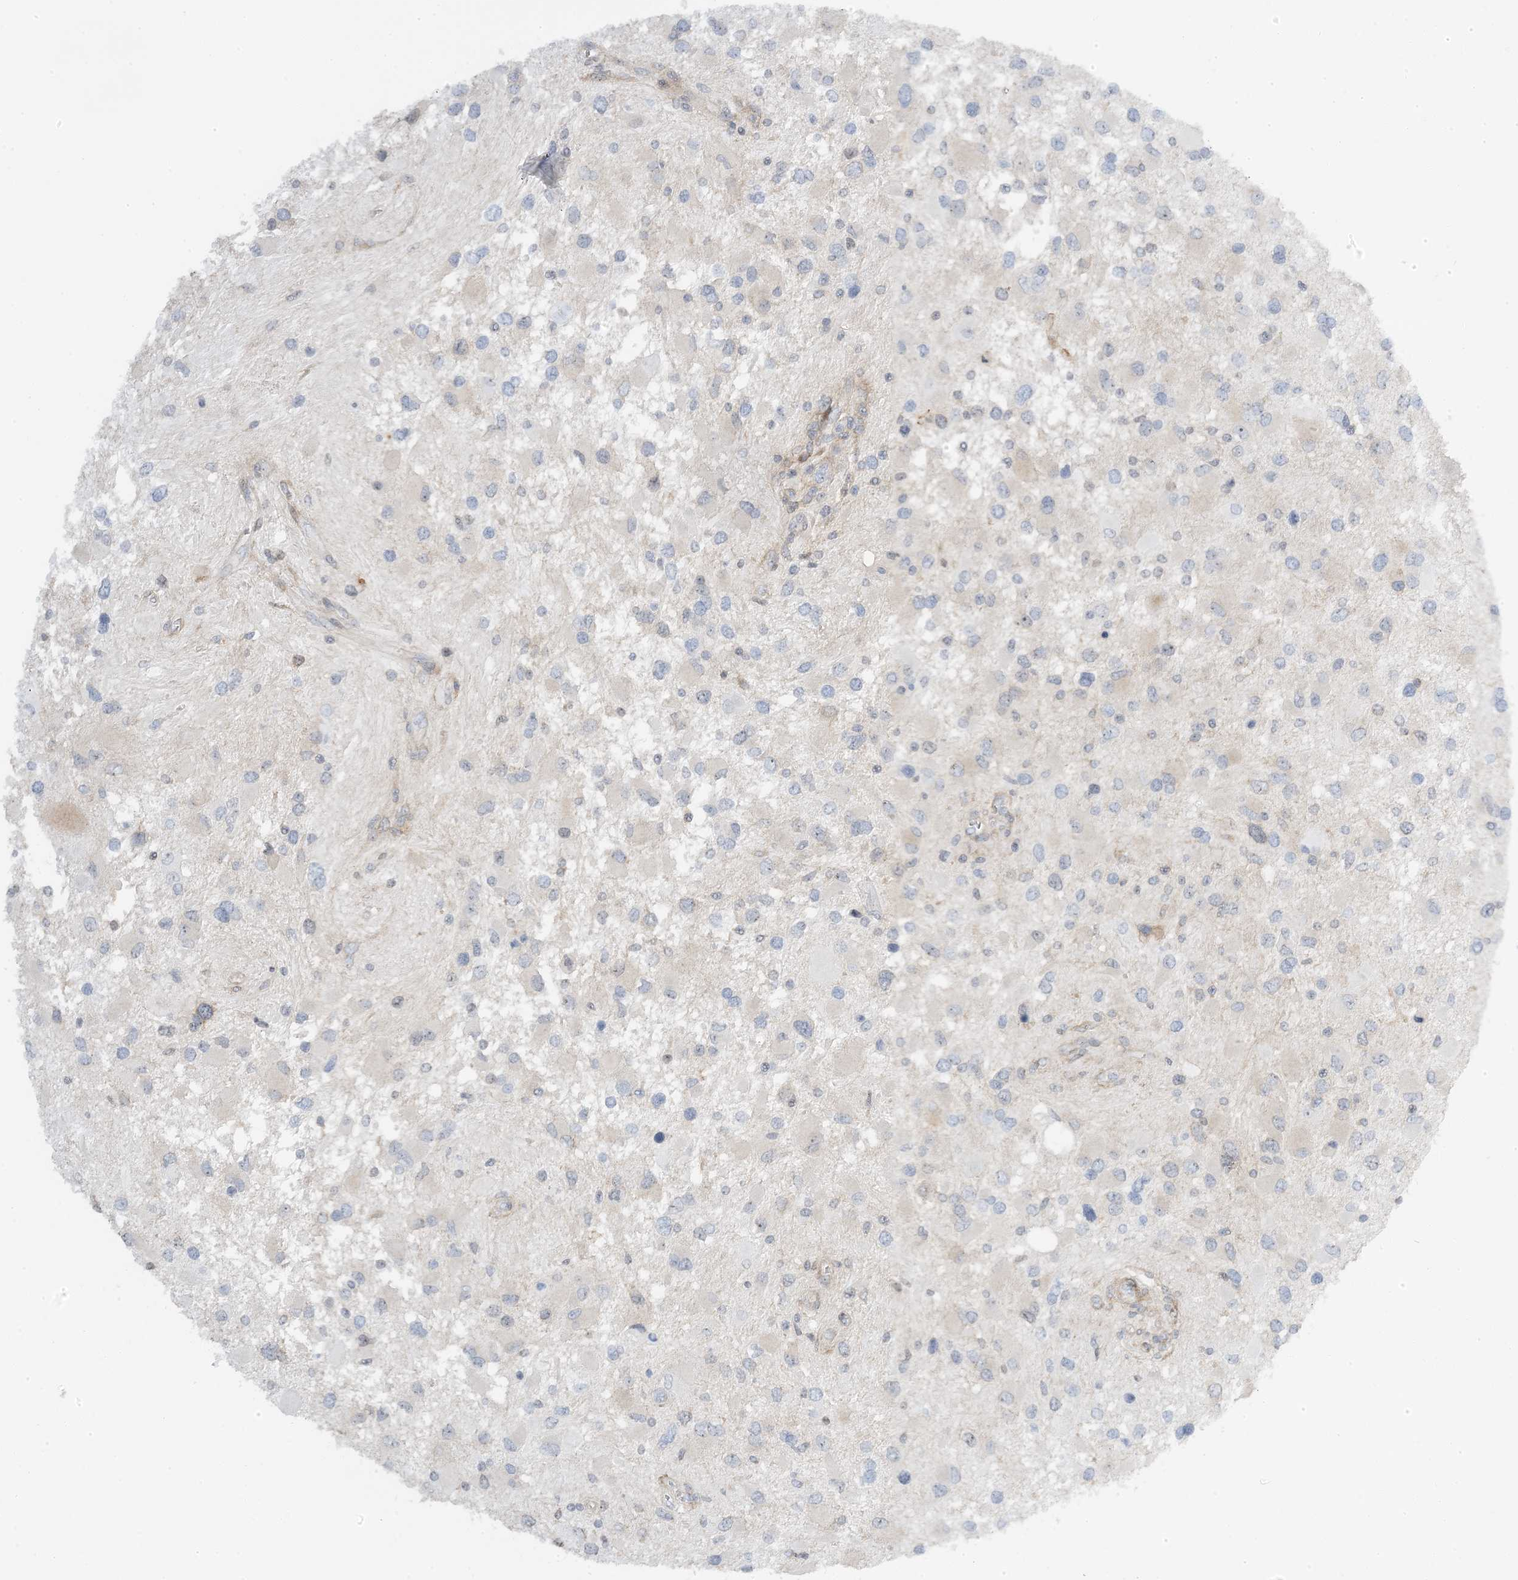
{"staining": {"intensity": "negative", "quantity": "none", "location": "none"}, "tissue": "glioma", "cell_type": "Tumor cells", "image_type": "cancer", "snomed": [{"axis": "morphology", "description": "Glioma, malignant, High grade"}, {"axis": "topography", "description": "Brain"}], "caption": "Tumor cells are negative for brown protein staining in glioma.", "gene": "MAP7D3", "patient": {"sex": "male", "age": 53}}